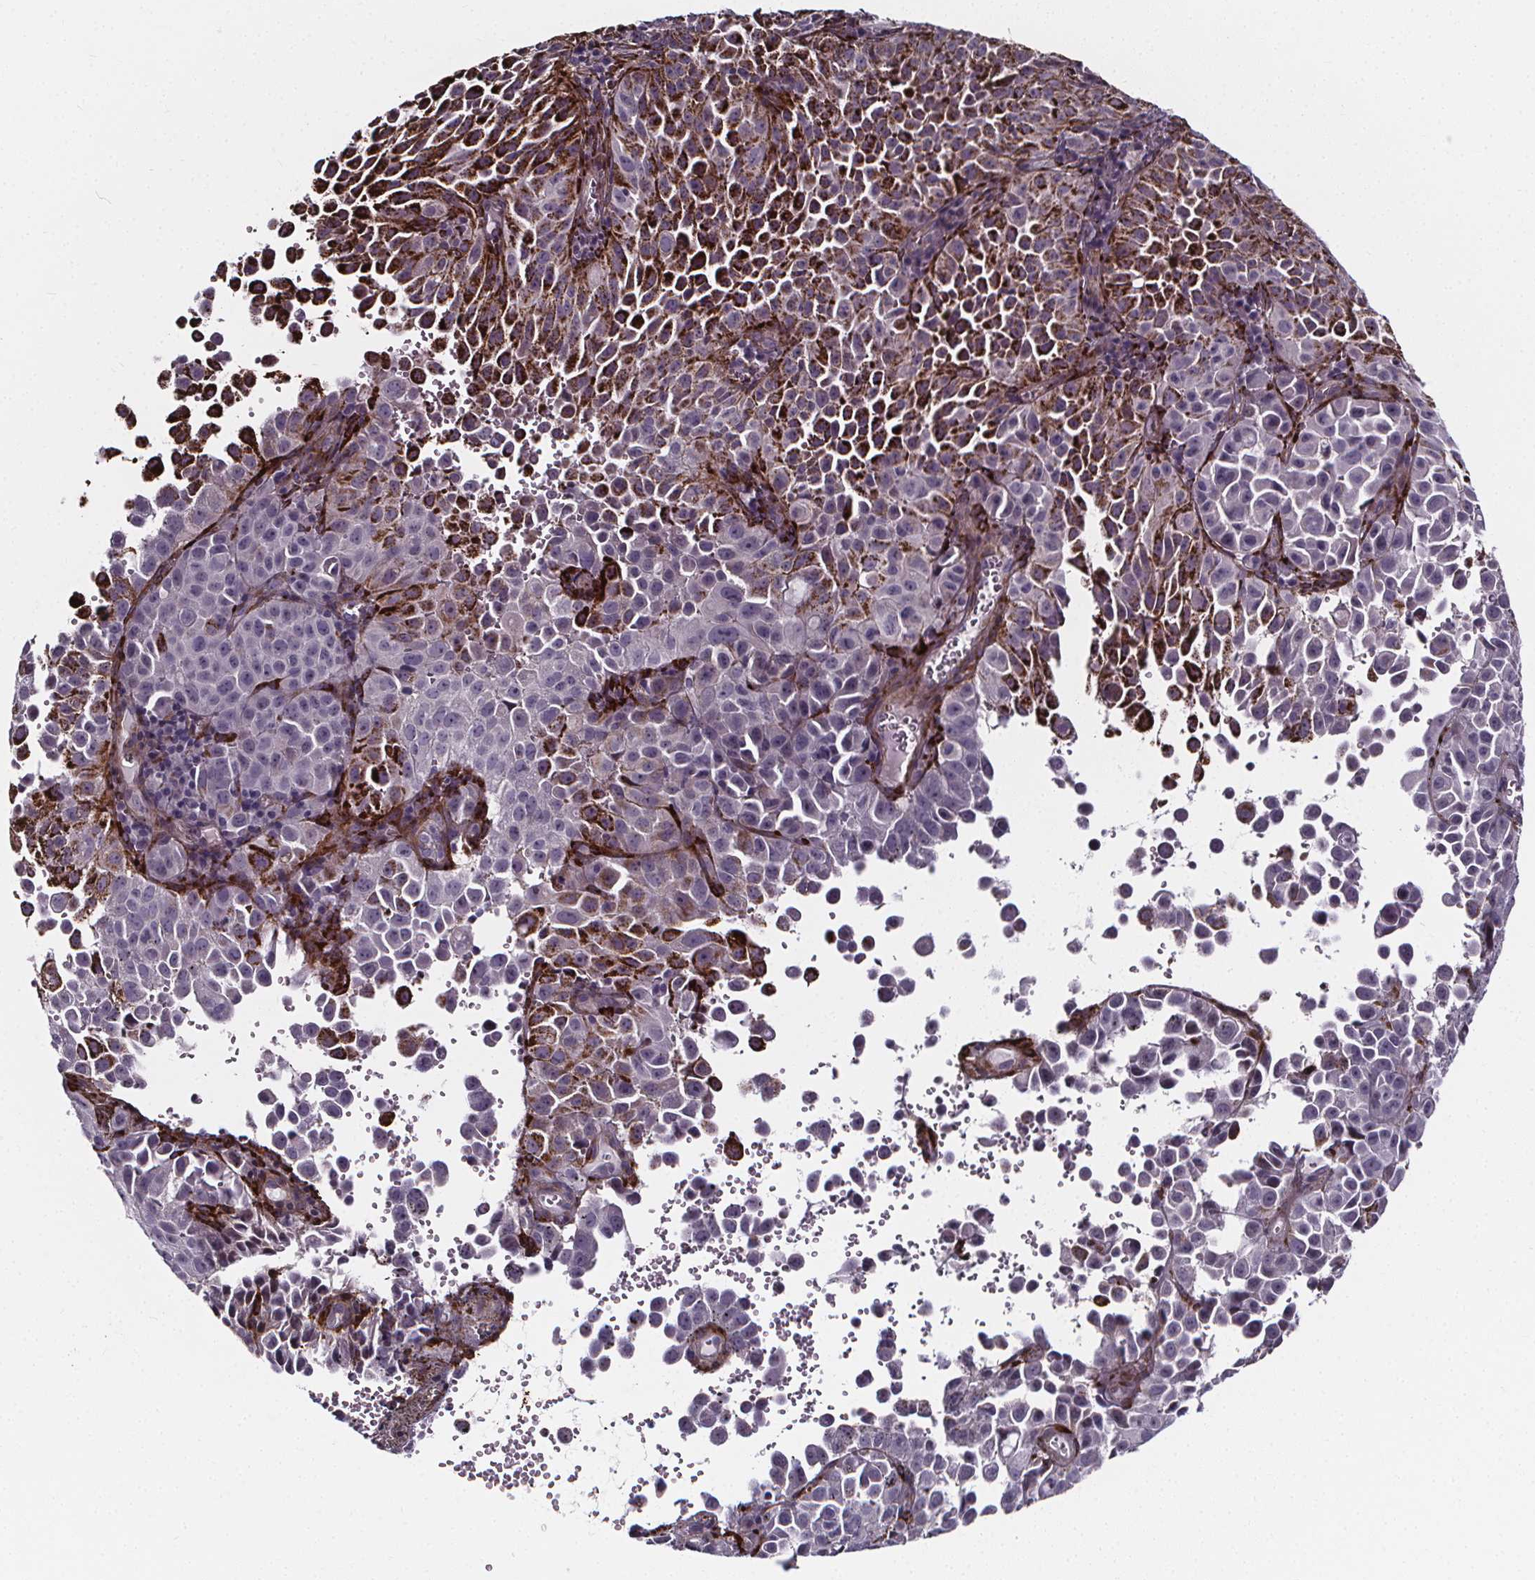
{"staining": {"intensity": "negative", "quantity": "none", "location": "none"}, "tissue": "cervical cancer", "cell_type": "Tumor cells", "image_type": "cancer", "snomed": [{"axis": "morphology", "description": "Squamous cell carcinoma, NOS"}, {"axis": "topography", "description": "Cervix"}], "caption": "An IHC micrograph of cervical cancer (squamous cell carcinoma) is shown. There is no staining in tumor cells of cervical cancer (squamous cell carcinoma). (Brightfield microscopy of DAB immunohistochemistry (IHC) at high magnification).", "gene": "AEBP1", "patient": {"sex": "female", "age": 55}}